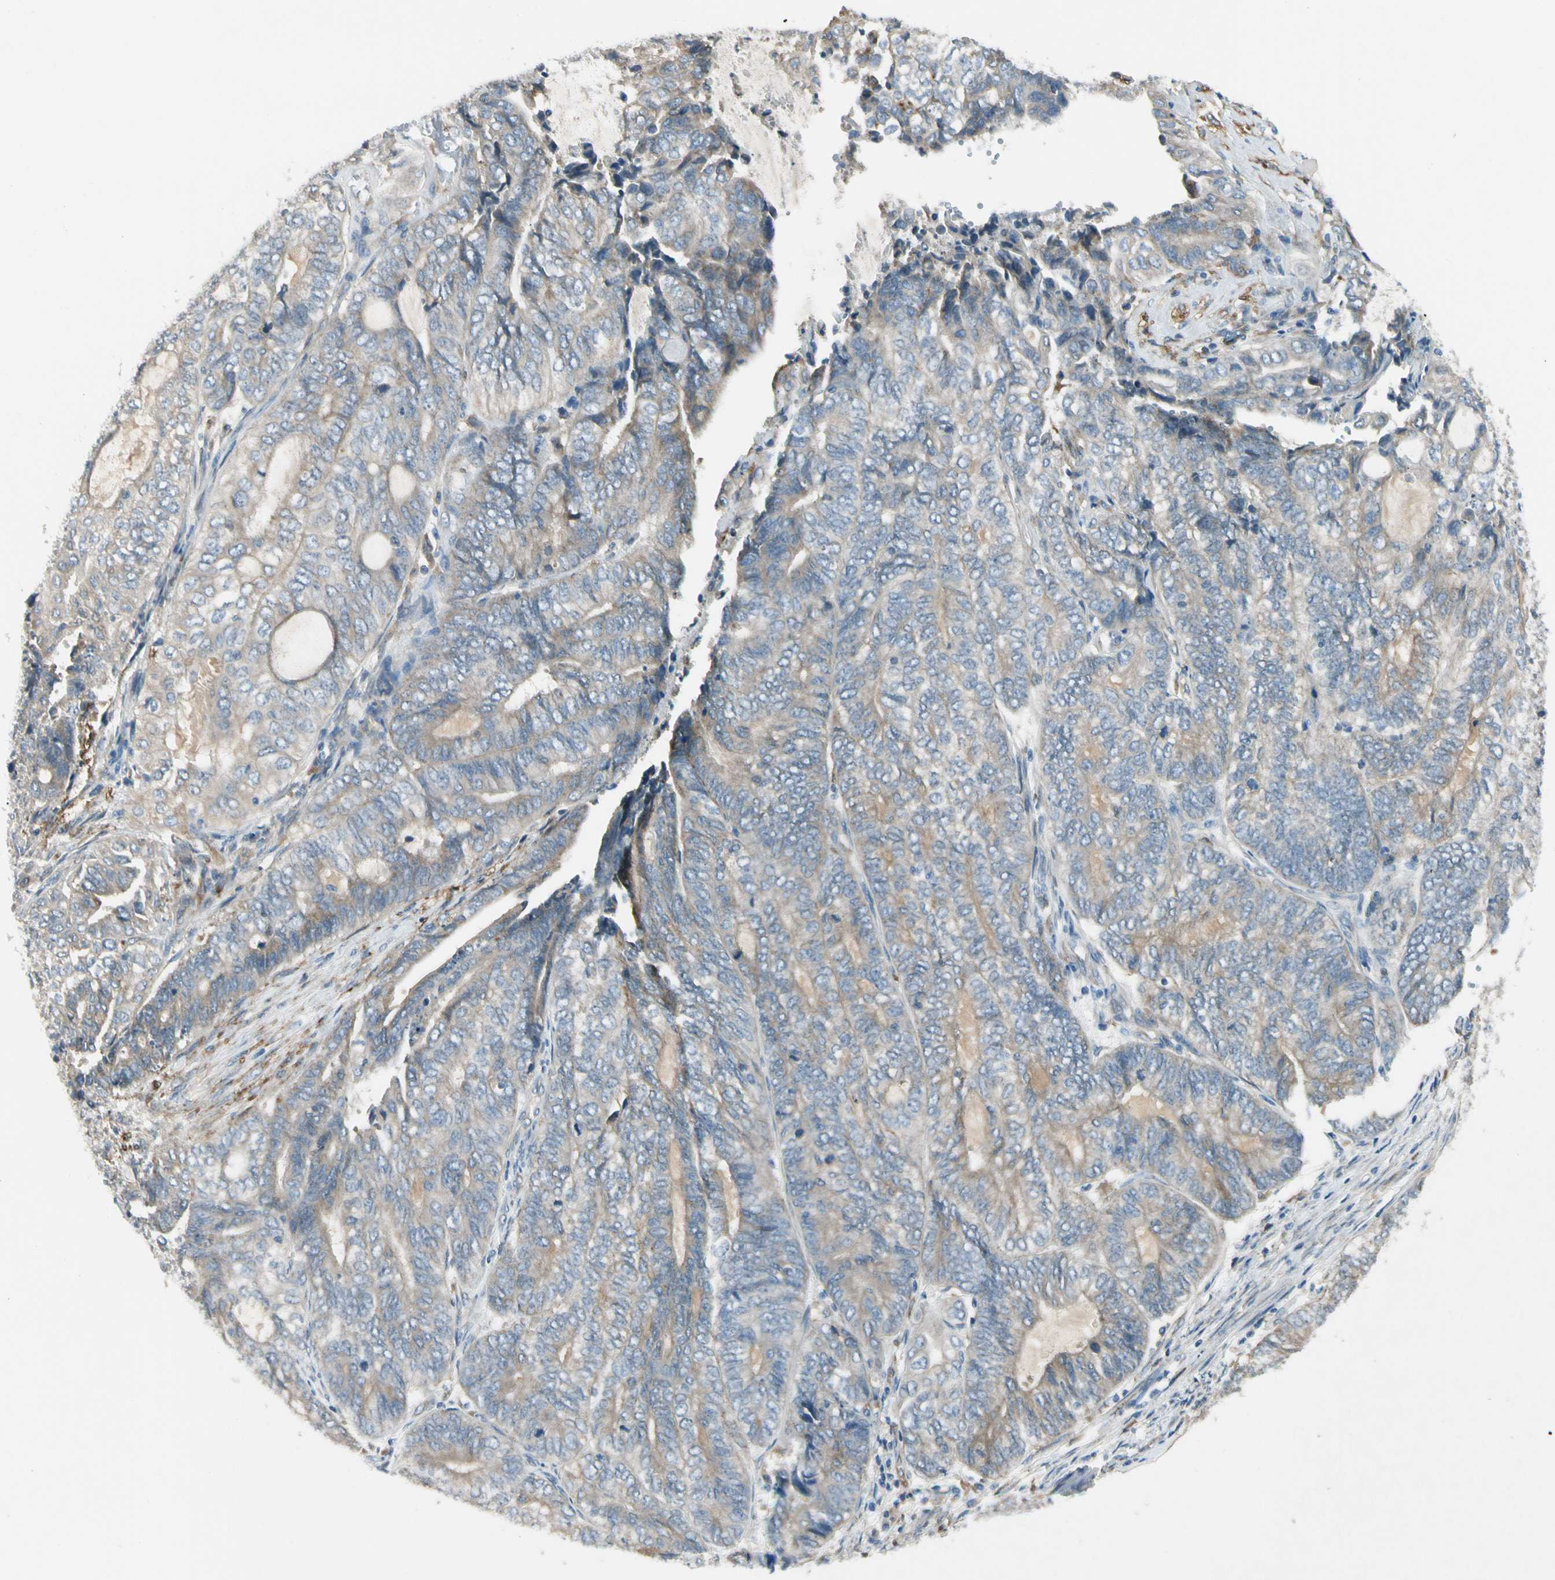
{"staining": {"intensity": "weak", "quantity": ">75%", "location": "cytoplasmic/membranous"}, "tissue": "endometrial cancer", "cell_type": "Tumor cells", "image_type": "cancer", "snomed": [{"axis": "morphology", "description": "Adenocarcinoma, NOS"}, {"axis": "topography", "description": "Uterus"}, {"axis": "topography", "description": "Endometrium"}], "caption": "A histopathology image showing weak cytoplasmic/membranous staining in about >75% of tumor cells in endometrial cancer, as visualized by brown immunohistochemical staining.", "gene": "LPCAT2", "patient": {"sex": "female", "age": 70}}